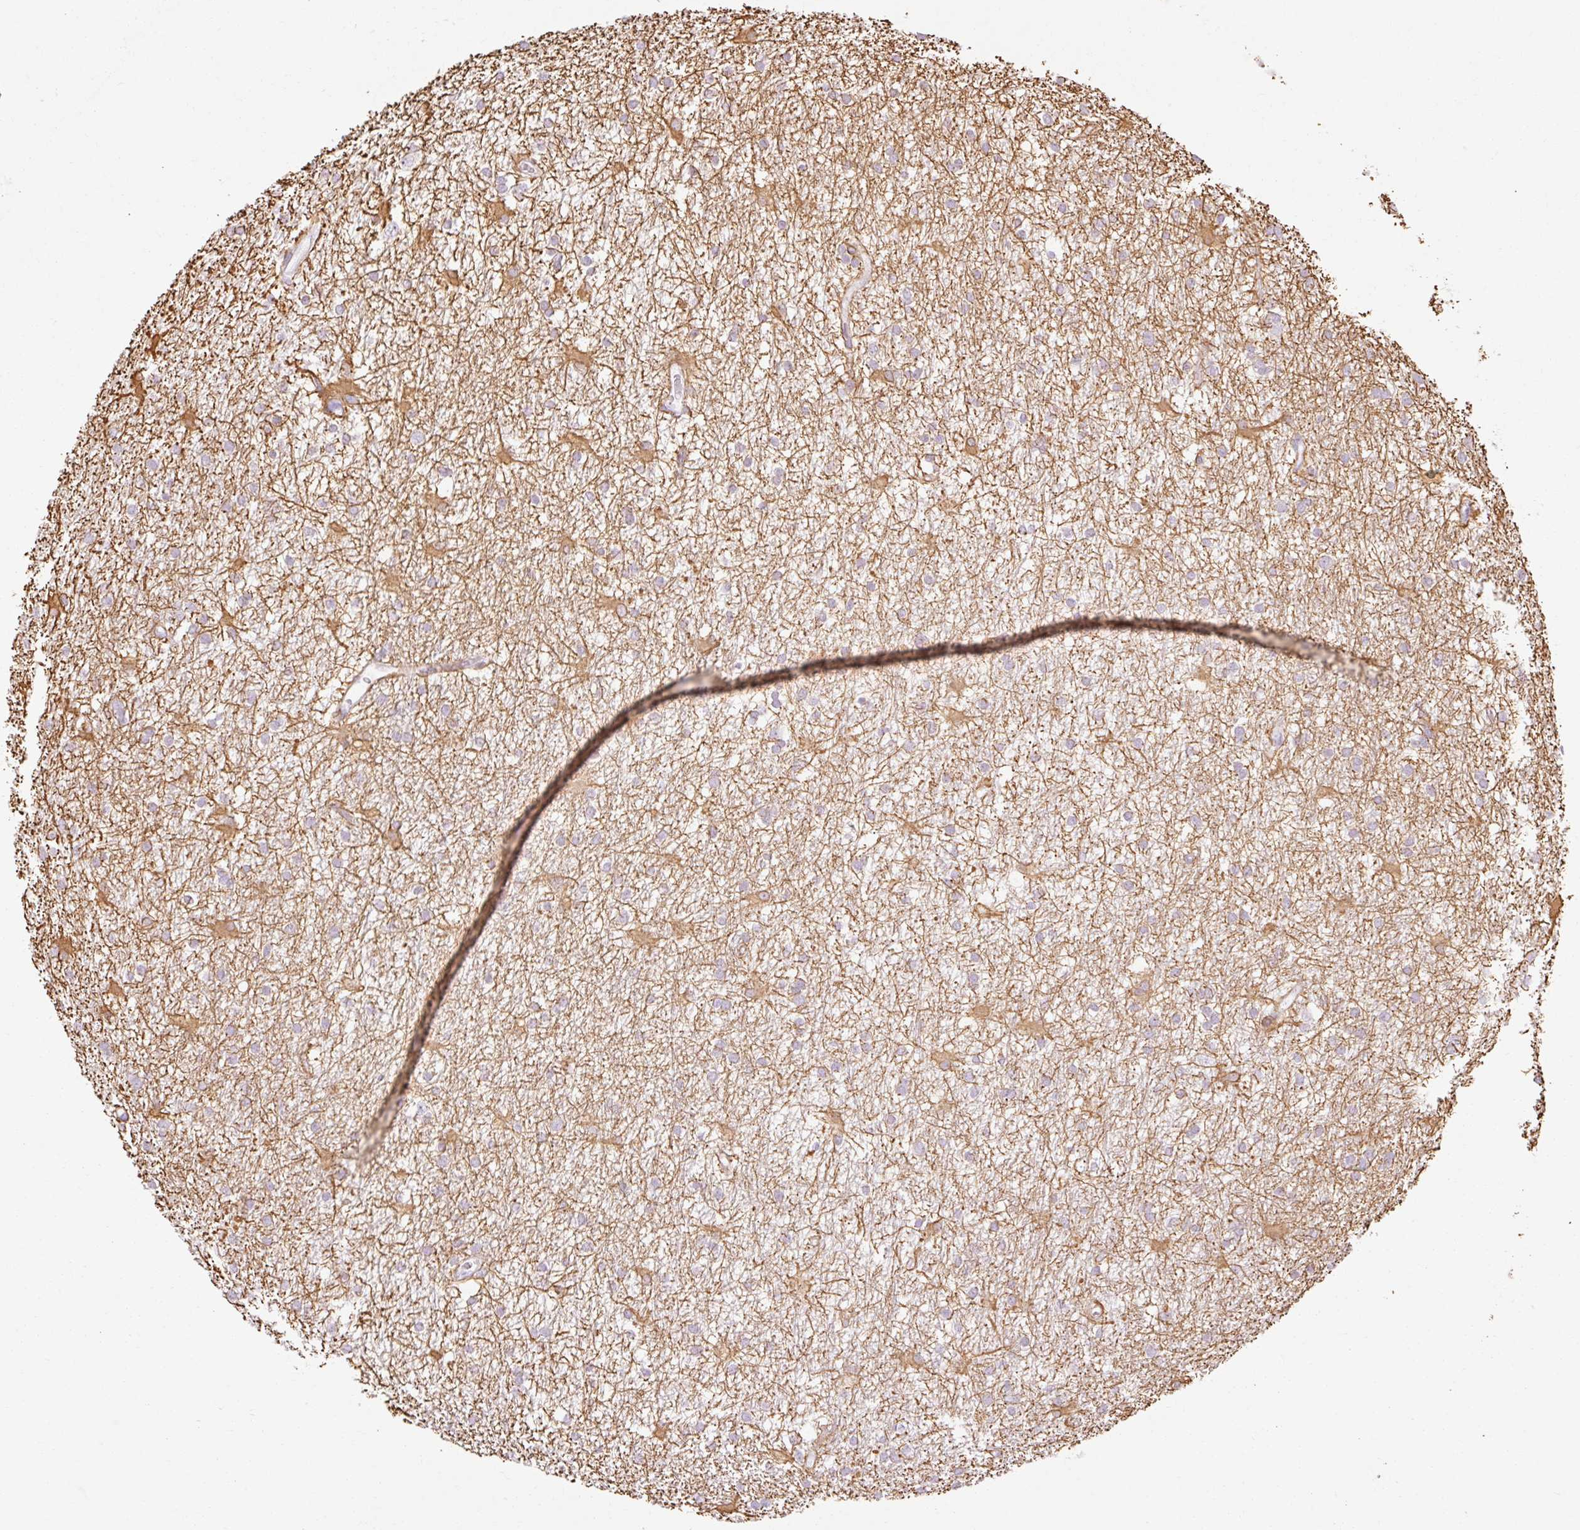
{"staining": {"intensity": "negative", "quantity": "none", "location": "none"}, "tissue": "glioma", "cell_type": "Tumor cells", "image_type": "cancer", "snomed": [{"axis": "morphology", "description": "Glioma, malignant, High grade"}, {"axis": "topography", "description": "Brain"}], "caption": "This is an immunohistochemistry (IHC) micrograph of high-grade glioma (malignant). There is no positivity in tumor cells.", "gene": "C3orf49", "patient": {"sex": "male", "age": 77}}